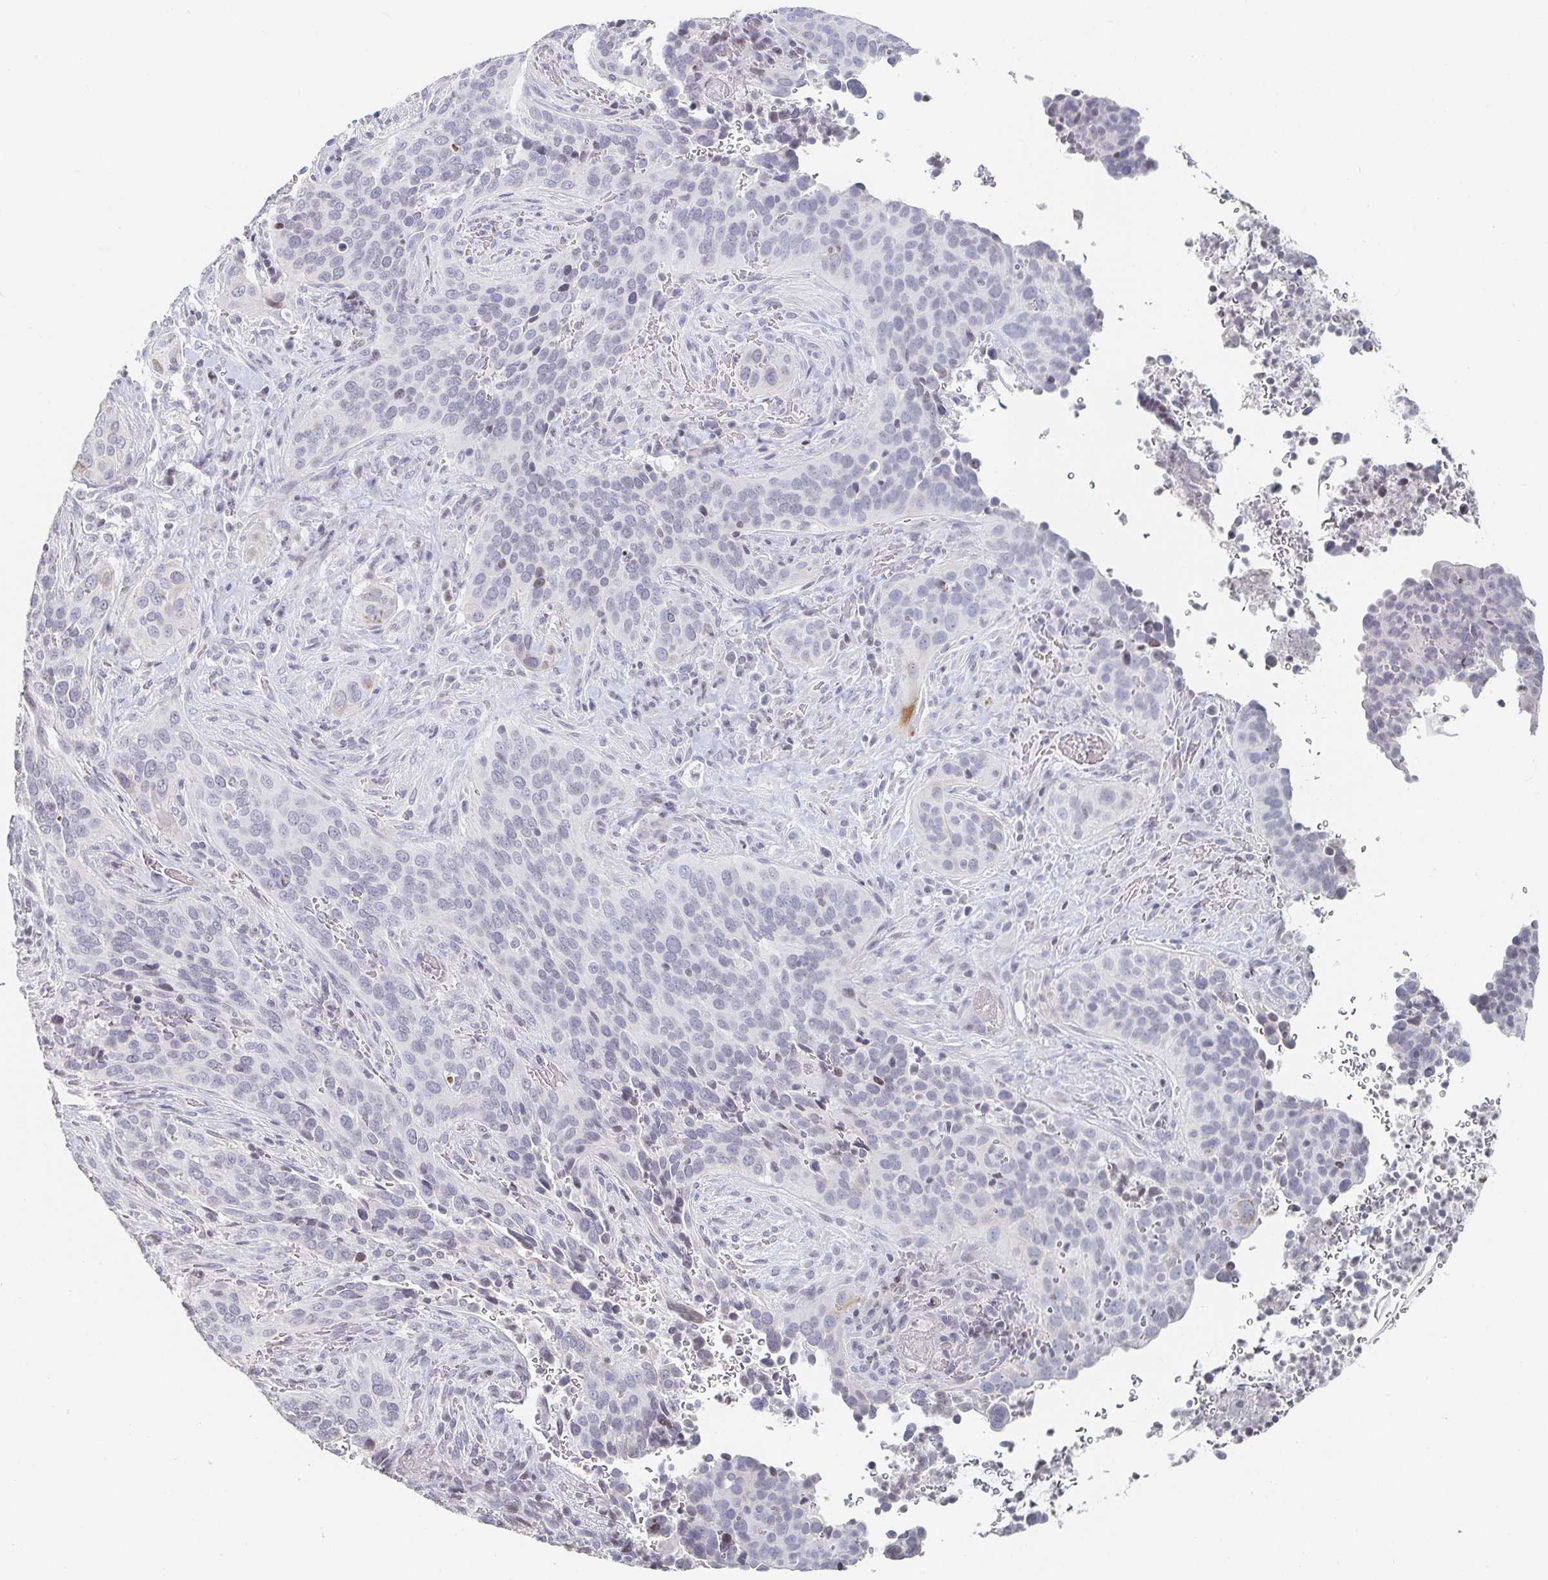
{"staining": {"intensity": "negative", "quantity": "none", "location": "none"}, "tissue": "cervical cancer", "cell_type": "Tumor cells", "image_type": "cancer", "snomed": [{"axis": "morphology", "description": "Squamous cell carcinoma, NOS"}, {"axis": "topography", "description": "Cervix"}], "caption": "High magnification brightfield microscopy of cervical squamous cell carcinoma stained with DAB (brown) and counterstained with hematoxylin (blue): tumor cells show no significant positivity. (DAB (3,3'-diaminobenzidine) IHC visualized using brightfield microscopy, high magnification).", "gene": "NME9", "patient": {"sex": "female", "age": 38}}